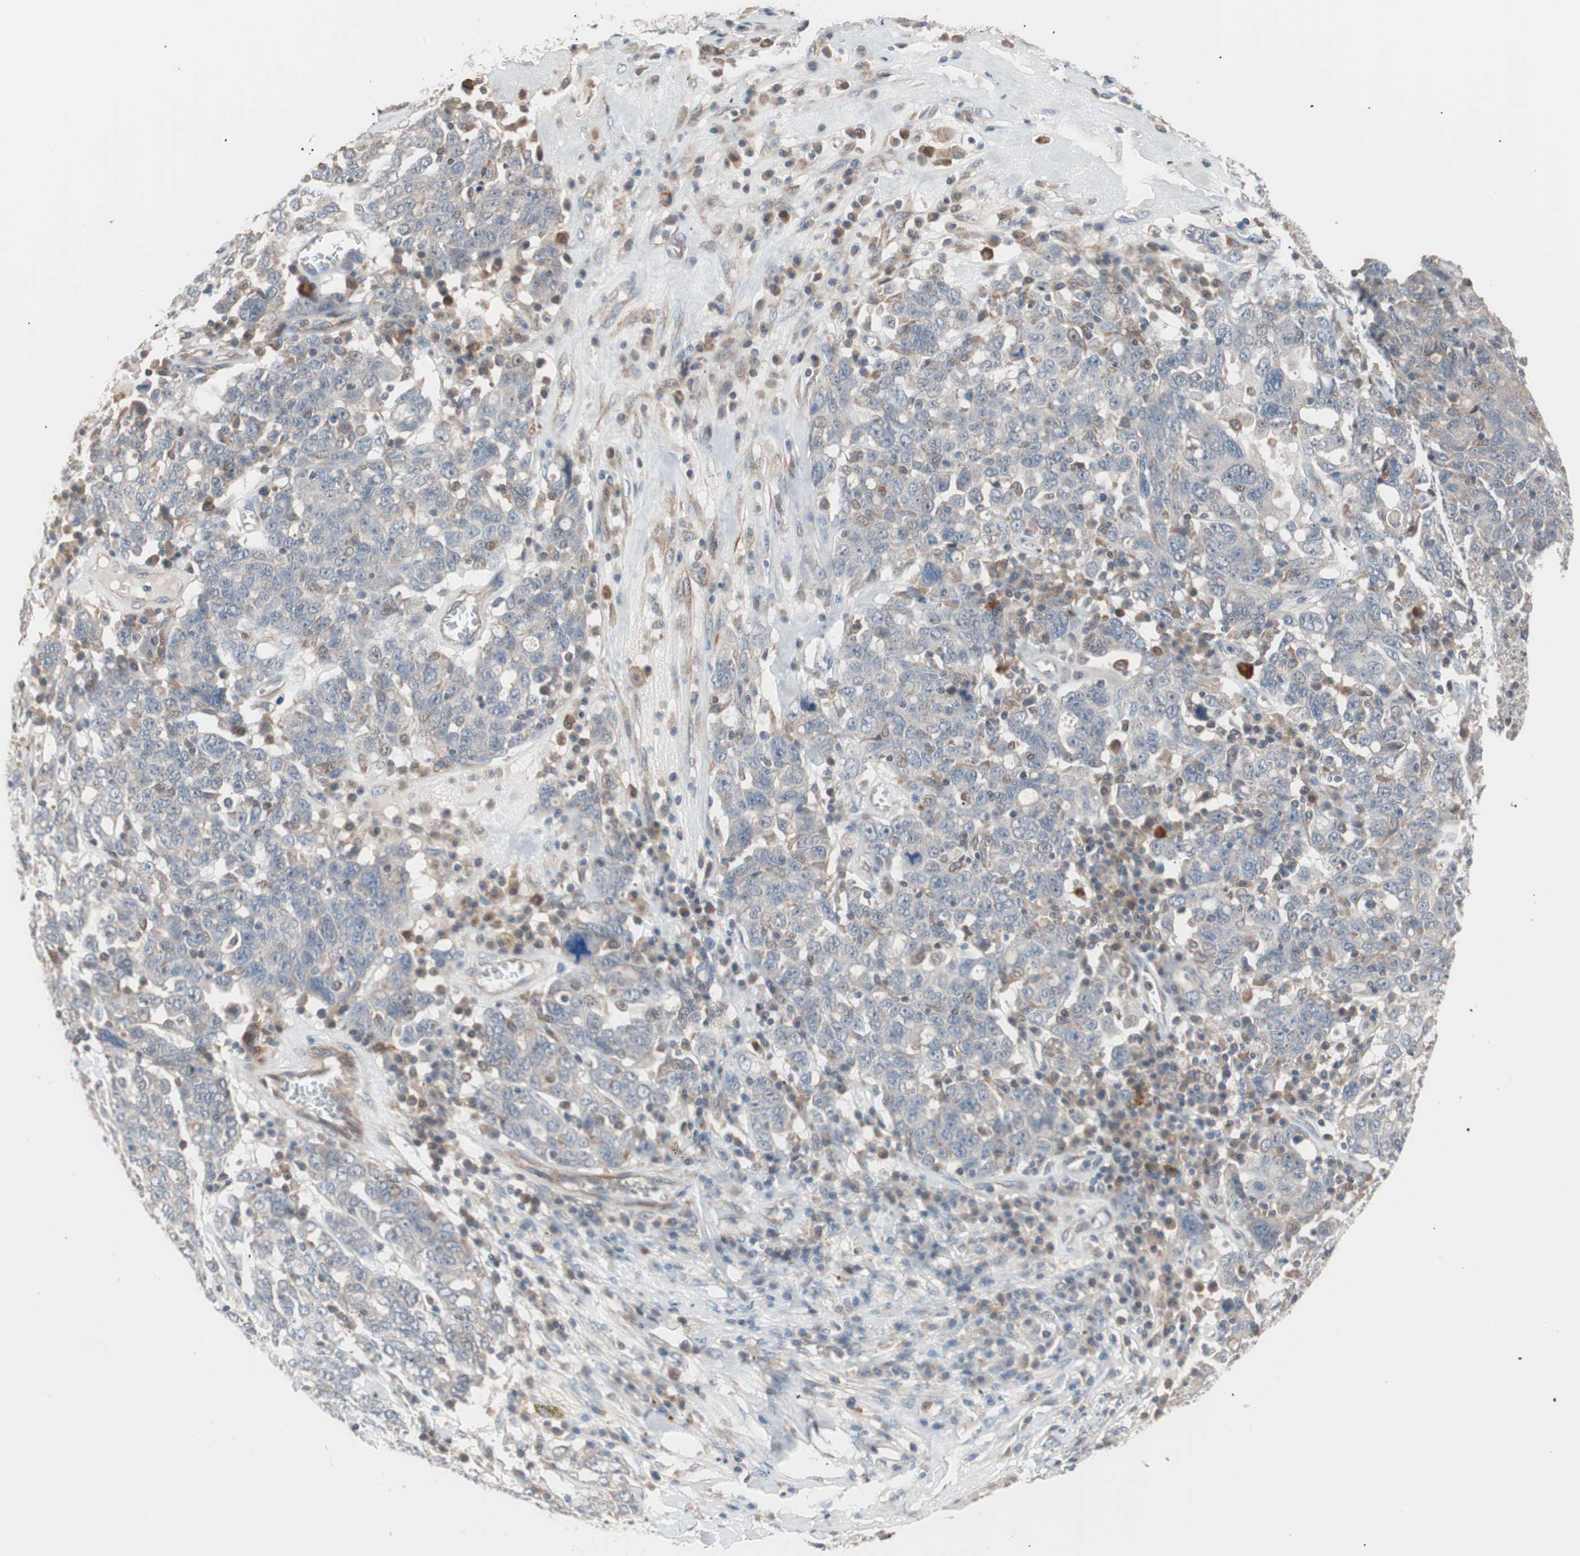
{"staining": {"intensity": "weak", "quantity": "25%-75%", "location": "cytoplasmic/membranous"}, "tissue": "ovarian cancer", "cell_type": "Tumor cells", "image_type": "cancer", "snomed": [{"axis": "morphology", "description": "Carcinoma, endometroid"}, {"axis": "topography", "description": "Ovary"}], "caption": "Weak cytoplasmic/membranous positivity is present in about 25%-75% of tumor cells in ovarian cancer.", "gene": "SMG1", "patient": {"sex": "female", "age": 62}}